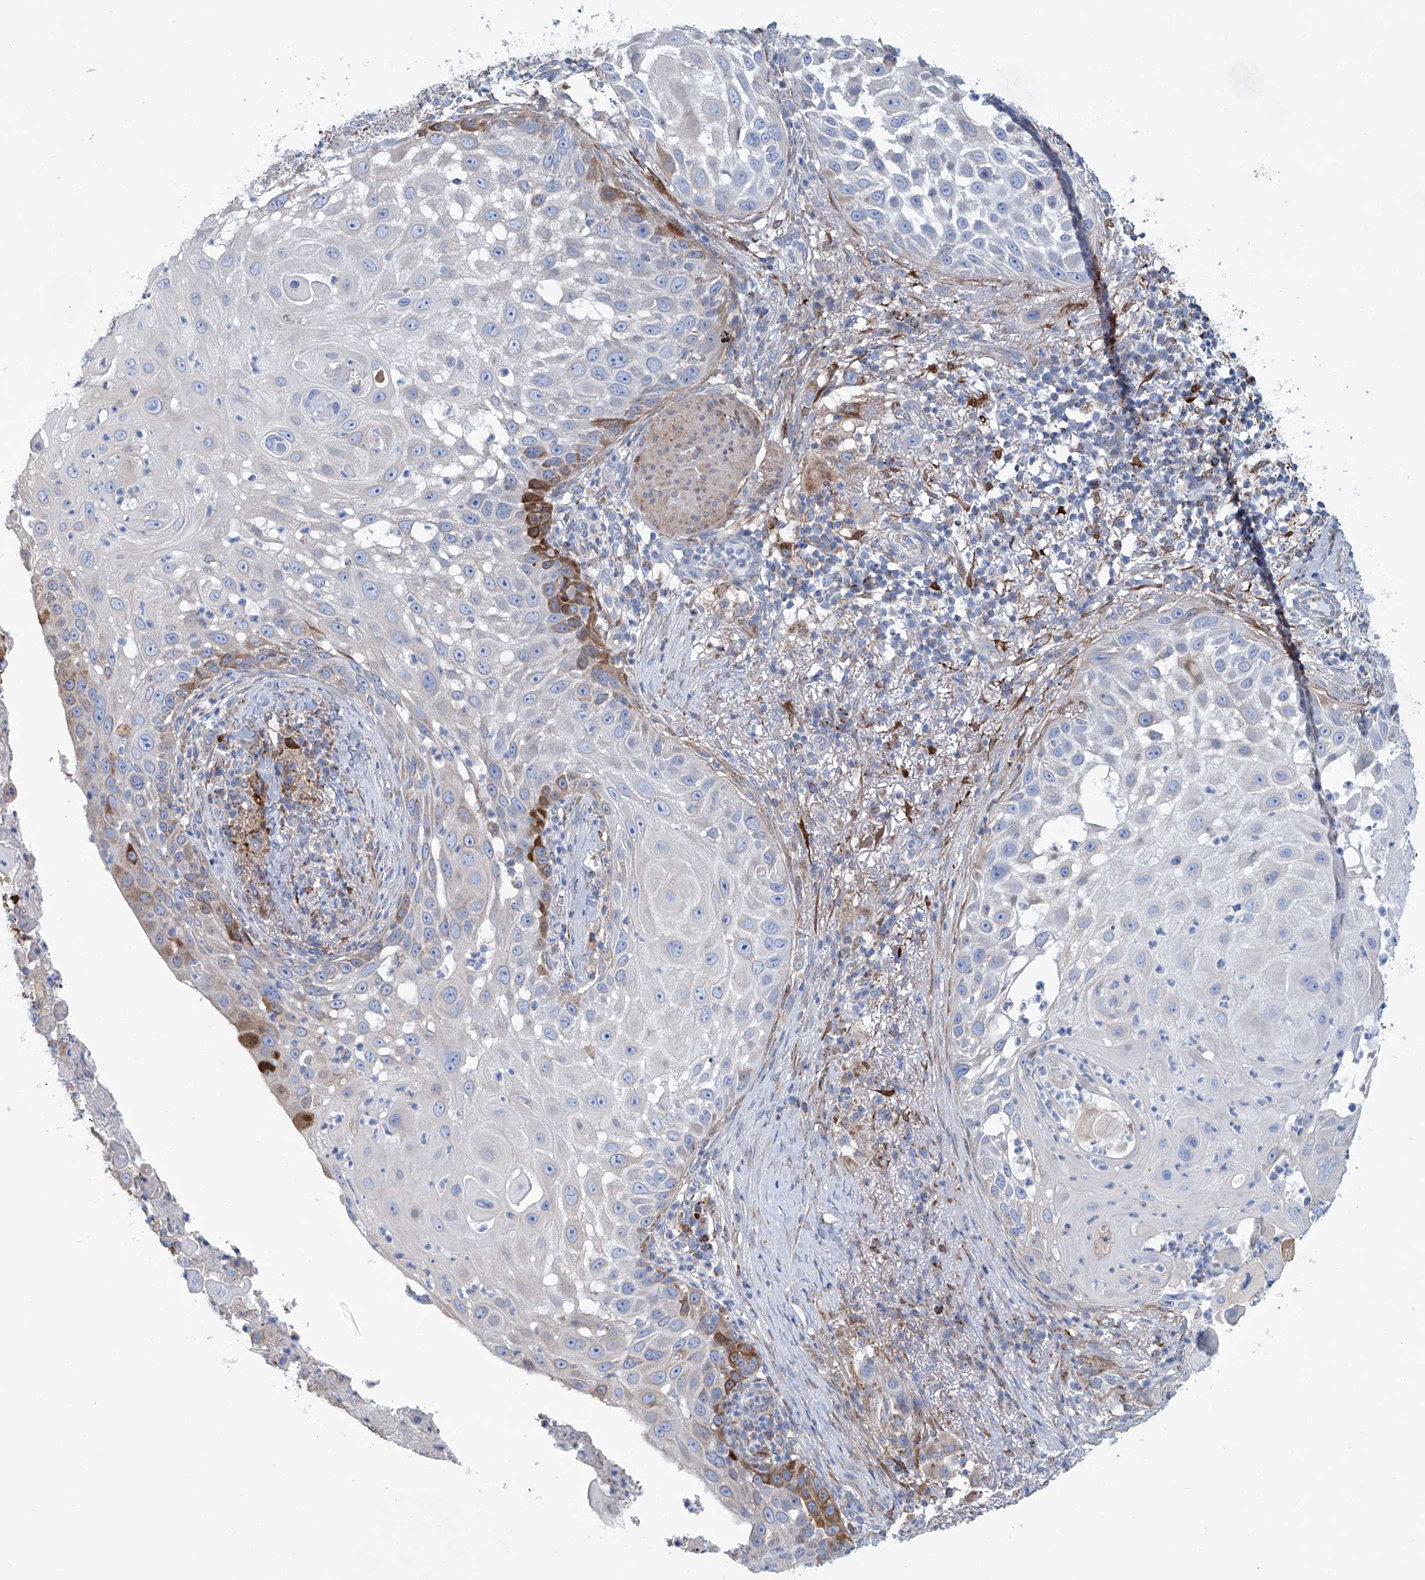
{"staining": {"intensity": "moderate", "quantity": "<25%", "location": "cytoplasmic/membranous"}, "tissue": "skin cancer", "cell_type": "Tumor cells", "image_type": "cancer", "snomed": [{"axis": "morphology", "description": "Squamous cell carcinoma, NOS"}, {"axis": "topography", "description": "Skin"}], "caption": "Moderate cytoplasmic/membranous expression for a protein is identified in about <25% of tumor cells of skin cancer (squamous cell carcinoma) using immunohistochemistry (IHC).", "gene": "ALDH6A1", "patient": {"sex": "female", "age": 44}}